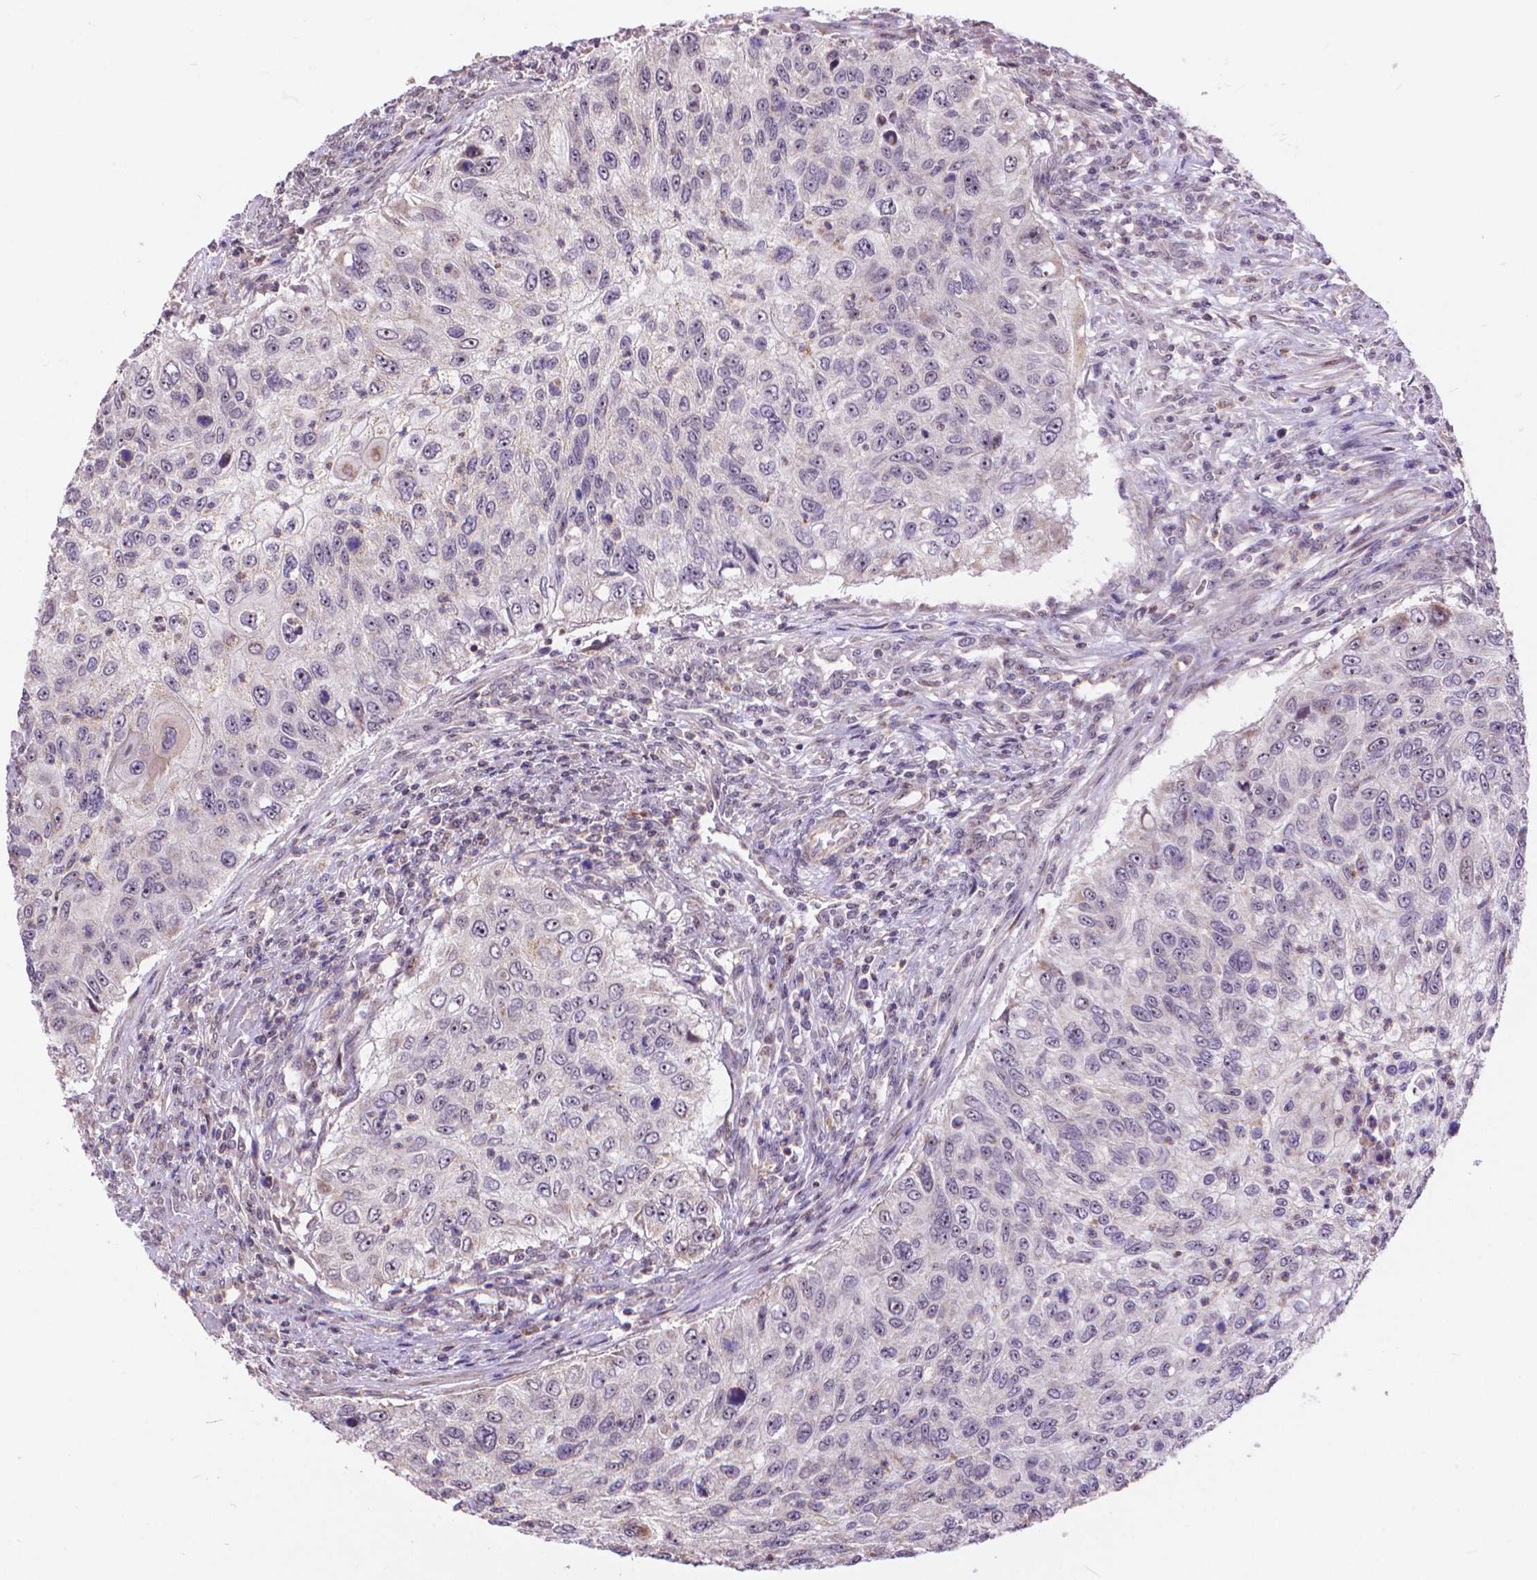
{"staining": {"intensity": "weak", "quantity": "<25%", "location": "nuclear"}, "tissue": "urothelial cancer", "cell_type": "Tumor cells", "image_type": "cancer", "snomed": [{"axis": "morphology", "description": "Urothelial carcinoma, High grade"}, {"axis": "topography", "description": "Urinary bladder"}], "caption": "High power microscopy photomicrograph of an immunohistochemistry (IHC) micrograph of urothelial cancer, revealing no significant positivity in tumor cells.", "gene": "TMEM135", "patient": {"sex": "female", "age": 60}}